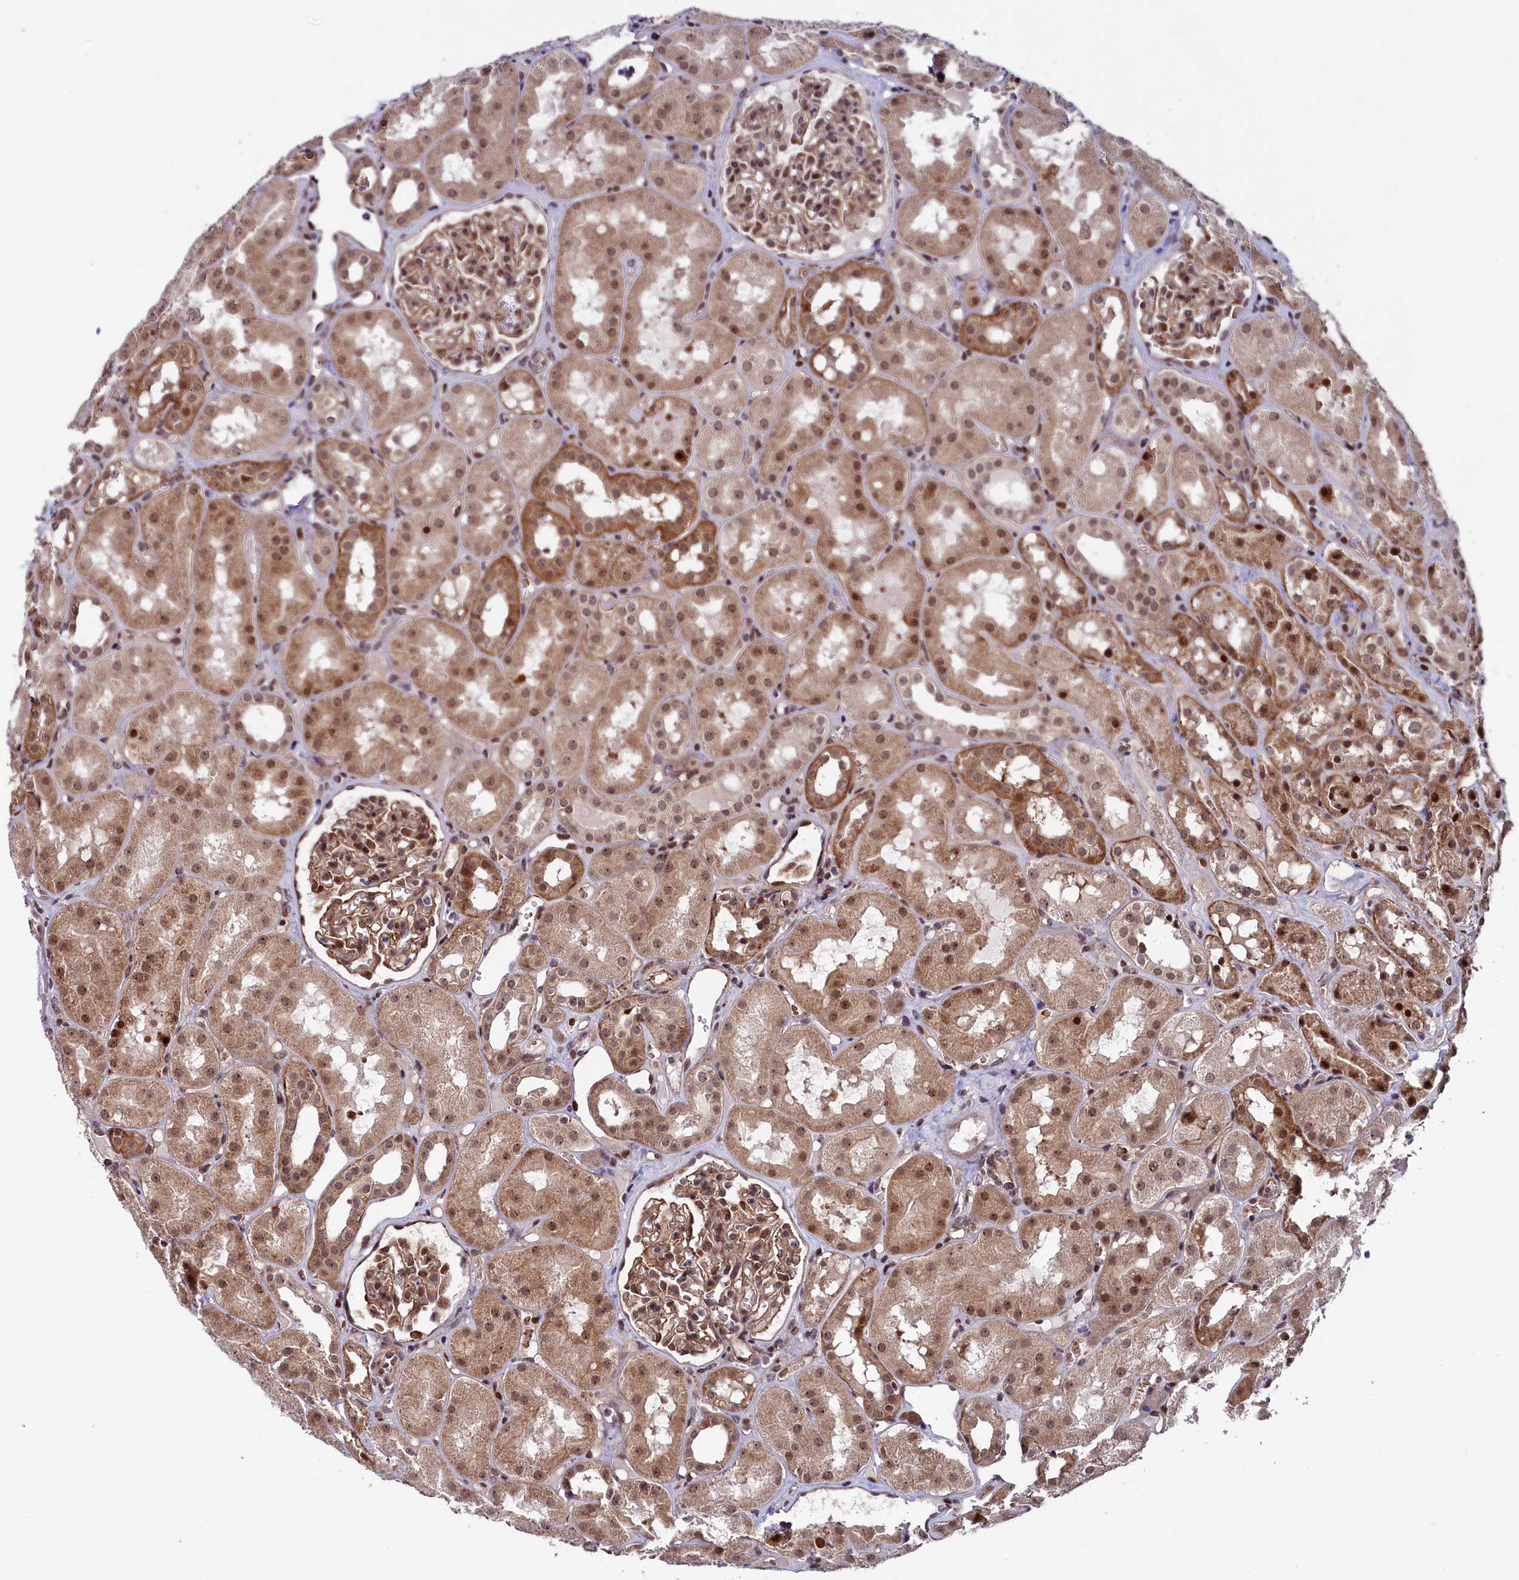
{"staining": {"intensity": "moderate", "quantity": ">75%", "location": "cytoplasmic/membranous,nuclear"}, "tissue": "kidney", "cell_type": "Cells in glomeruli", "image_type": "normal", "snomed": [{"axis": "morphology", "description": "Normal tissue, NOS"}, {"axis": "topography", "description": "Kidney"}], "caption": "Normal kidney demonstrates moderate cytoplasmic/membranous,nuclear positivity in approximately >75% of cells in glomeruli, visualized by immunohistochemistry. (Stains: DAB (3,3'-diaminobenzidine) in brown, nuclei in blue, Microscopy: brightfield microscopy at high magnification).", "gene": "LEO1", "patient": {"sex": "male", "age": 16}}